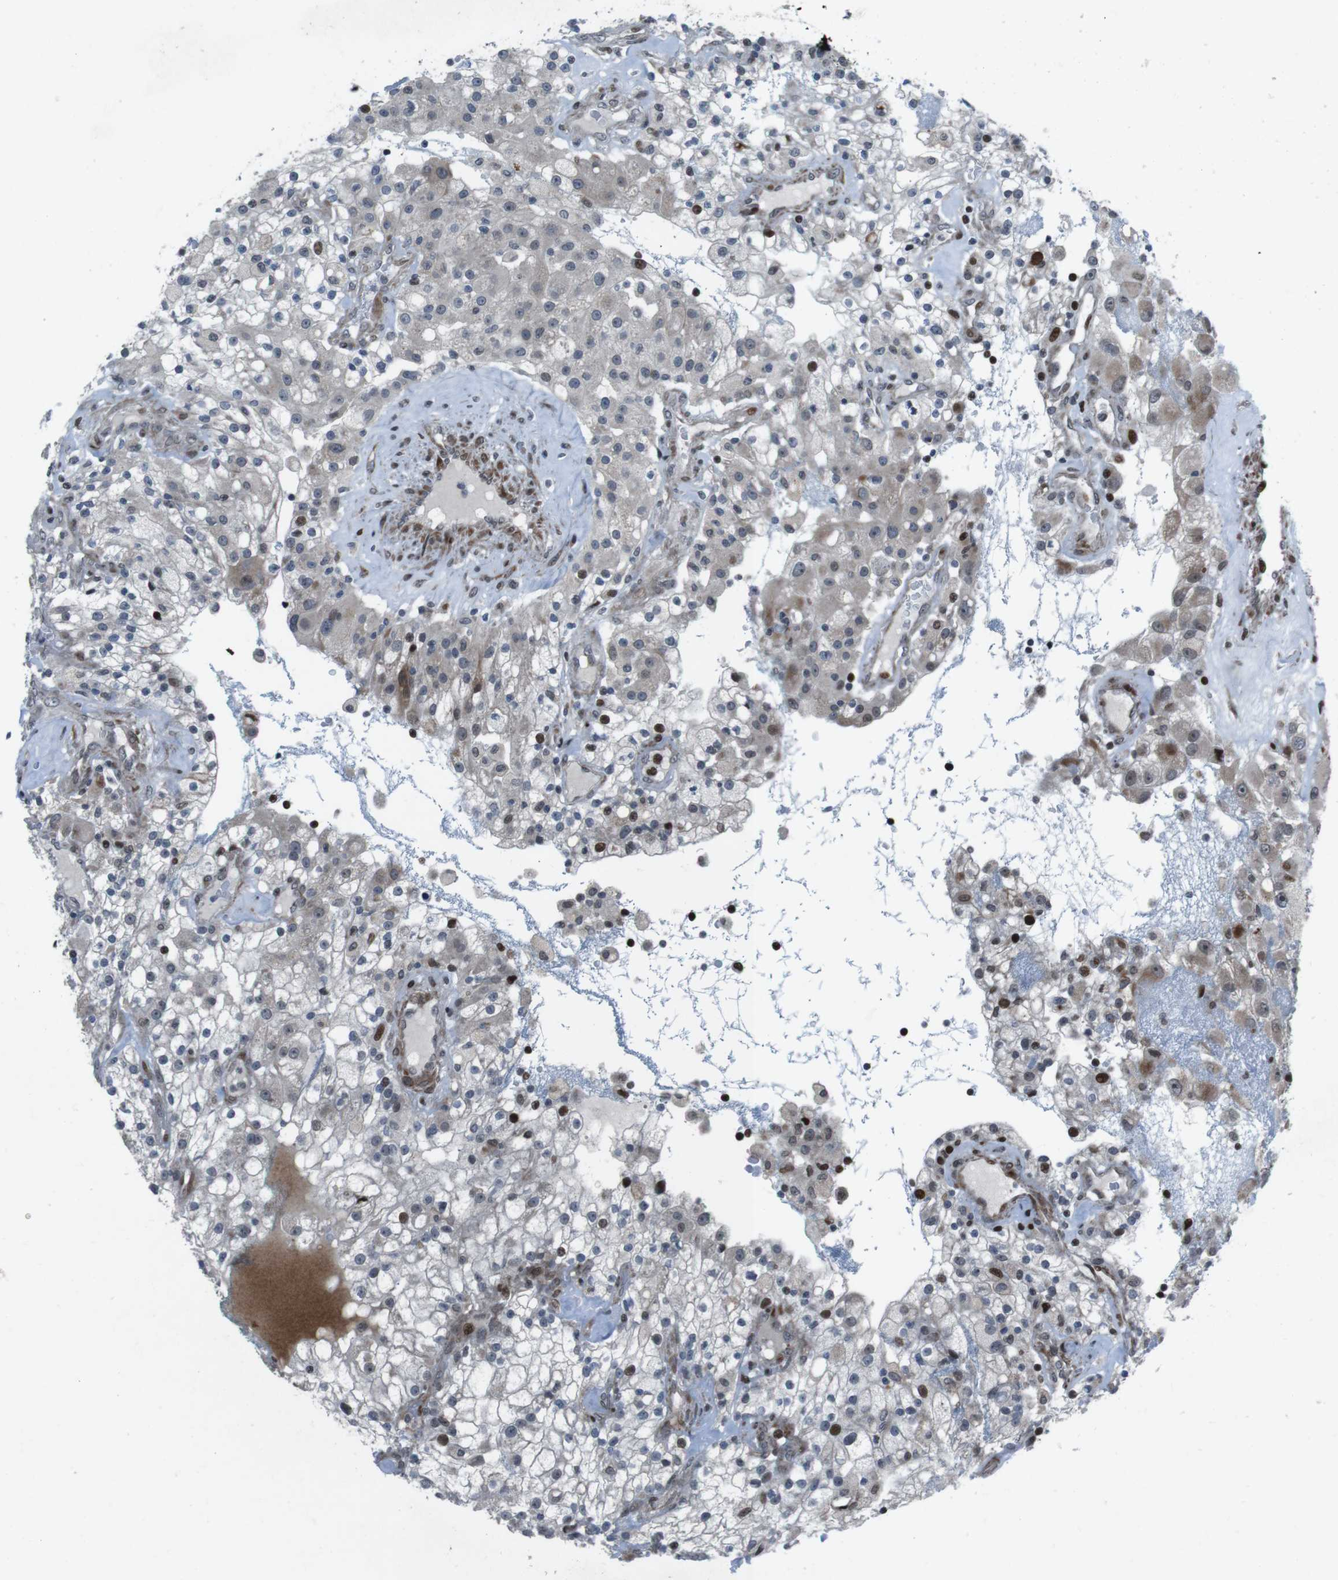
{"staining": {"intensity": "moderate", "quantity": "<25%", "location": "nuclear"}, "tissue": "renal cancer", "cell_type": "Tumor cells", "image_type": "cancer", "snomed": [{"axis": "morphology", "description": "Adenocarcinoma, NOS"}, {"axis": "topography", "description": "Kidney"}], "caption": "This is a micrograph of immunohistochemistry staining of renal adenocarcinoma, which shows moderate positivity in the nuclear of tumor cells.", "gene": "PBRM1", "patient": {"sex": "female", "age": 52}}